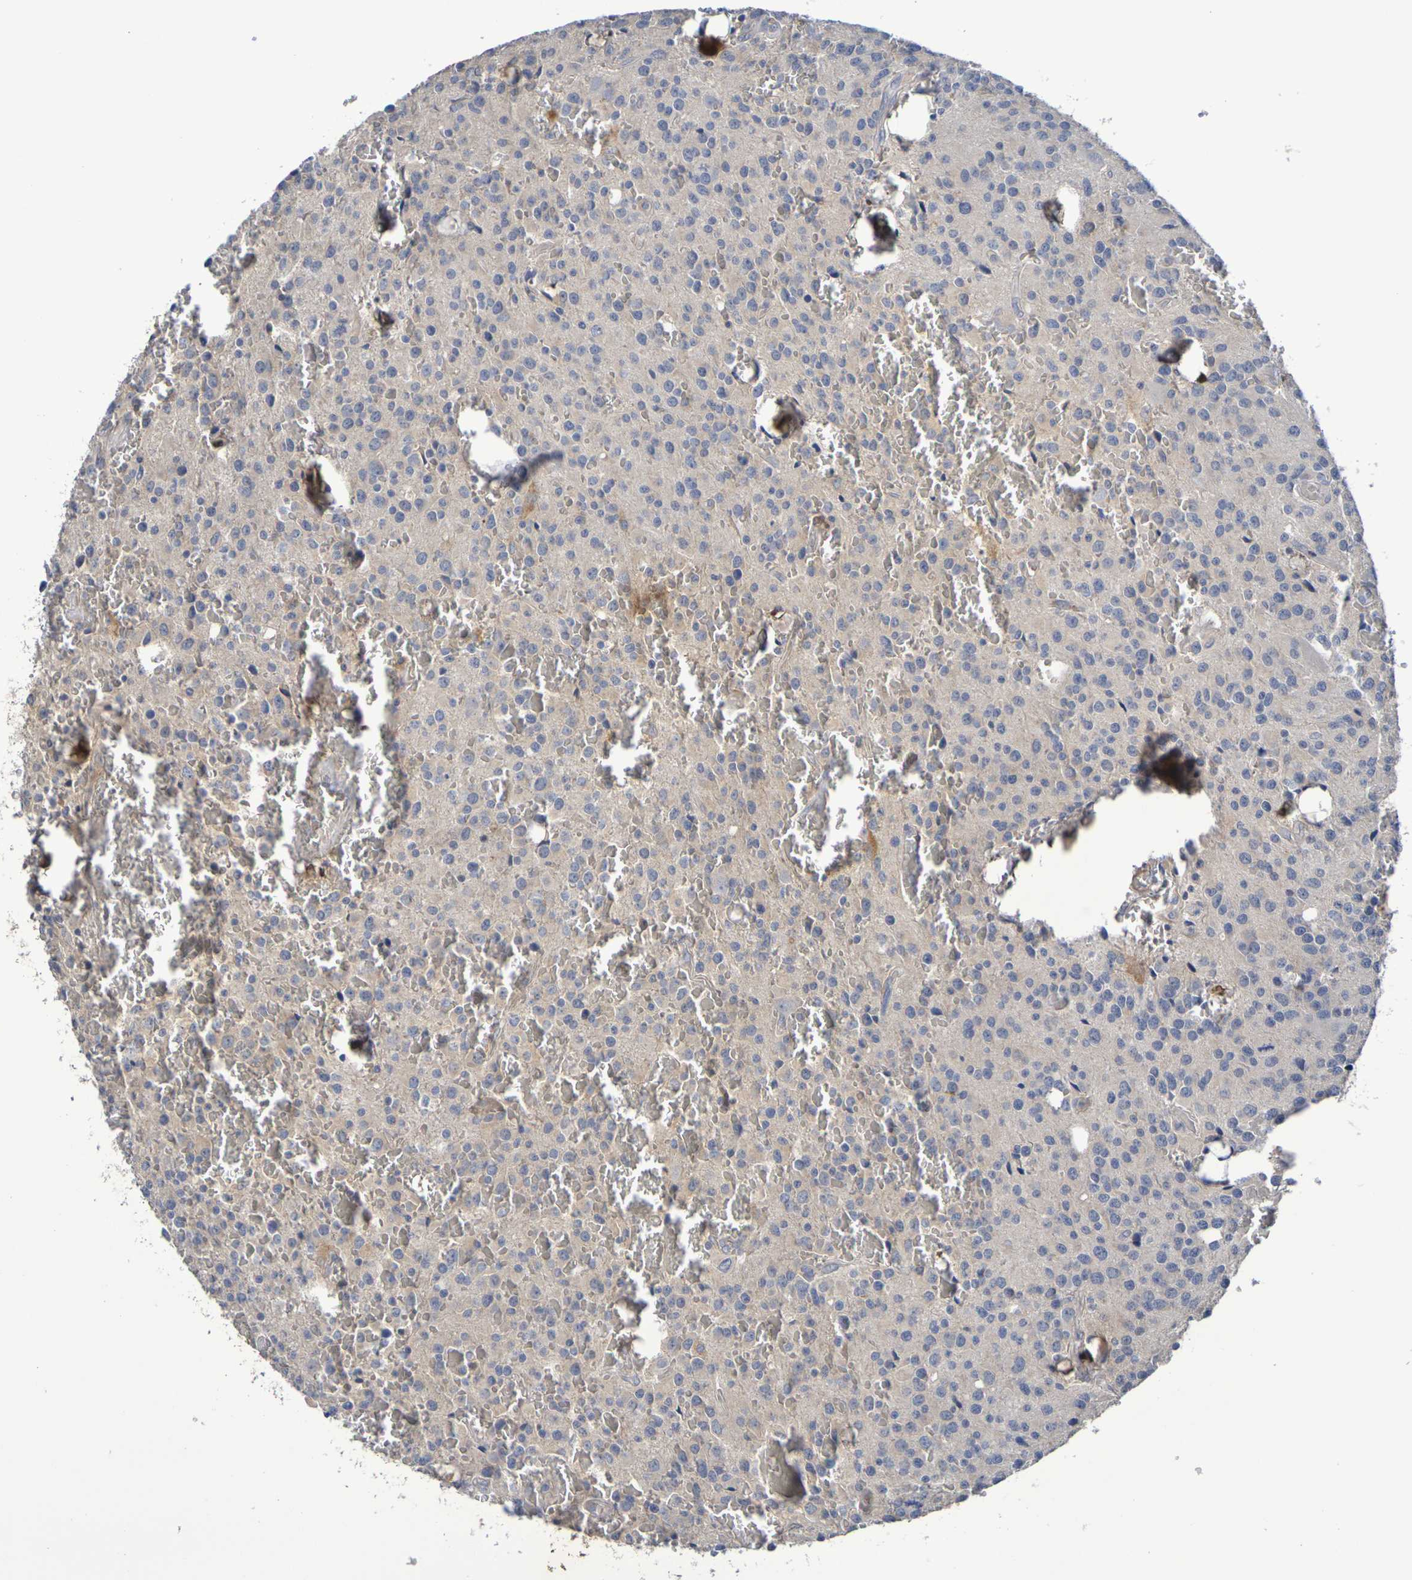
{"staining": {"intensity": "negative", "quantity": "none", "location": "none"}, "tissue": "glioma", "cell_type": "Tumor cells", "image_type": "cancer", "snomed": [{"axis": "morphology", "description": "Glioma, malignant, Low grade"}, {"axis": "topography", "description": "Brain"}], "caption": "A histopathology image of glioma stained for a protein shows no brown staining in tumor cells.", "gene": "SDC4", "patient": {"sex": "male", "age": 58}}